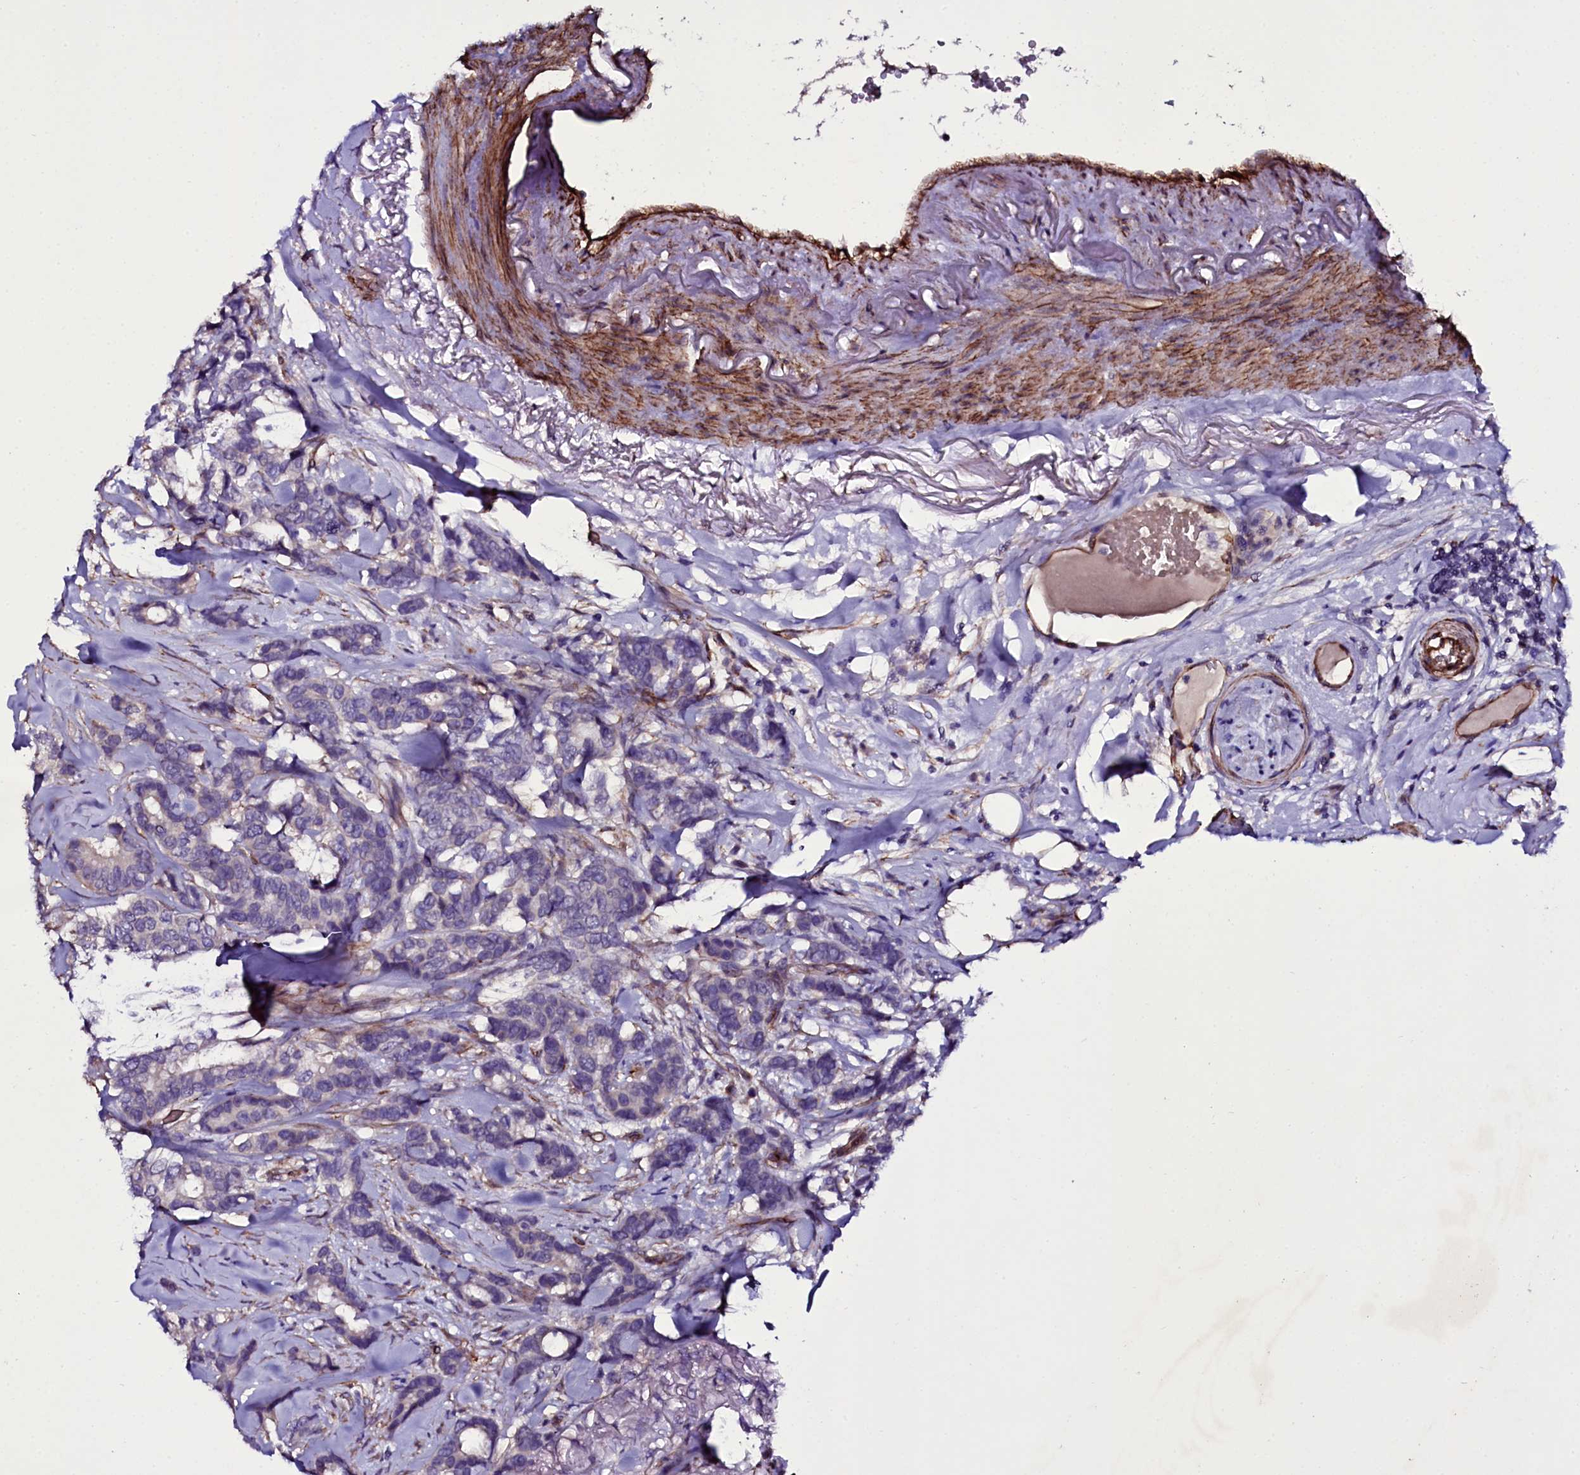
{"staining": {"intensity": "negative", "quantity": "none", "location": "none"}, "tissue": "breast cancer", "cell_type": "Tumor cells", "image_type": "cancer", "snomed": [{"axis": "morphology", "description": "Duct carcinoma"}, {"axis": "topography", "description": "Breast"}], "caption": "Tumor cells are negative for brown protein staining in breast cancer.", "gene": "MEX3C", "patient": {"sex": "female", "age": 87}}